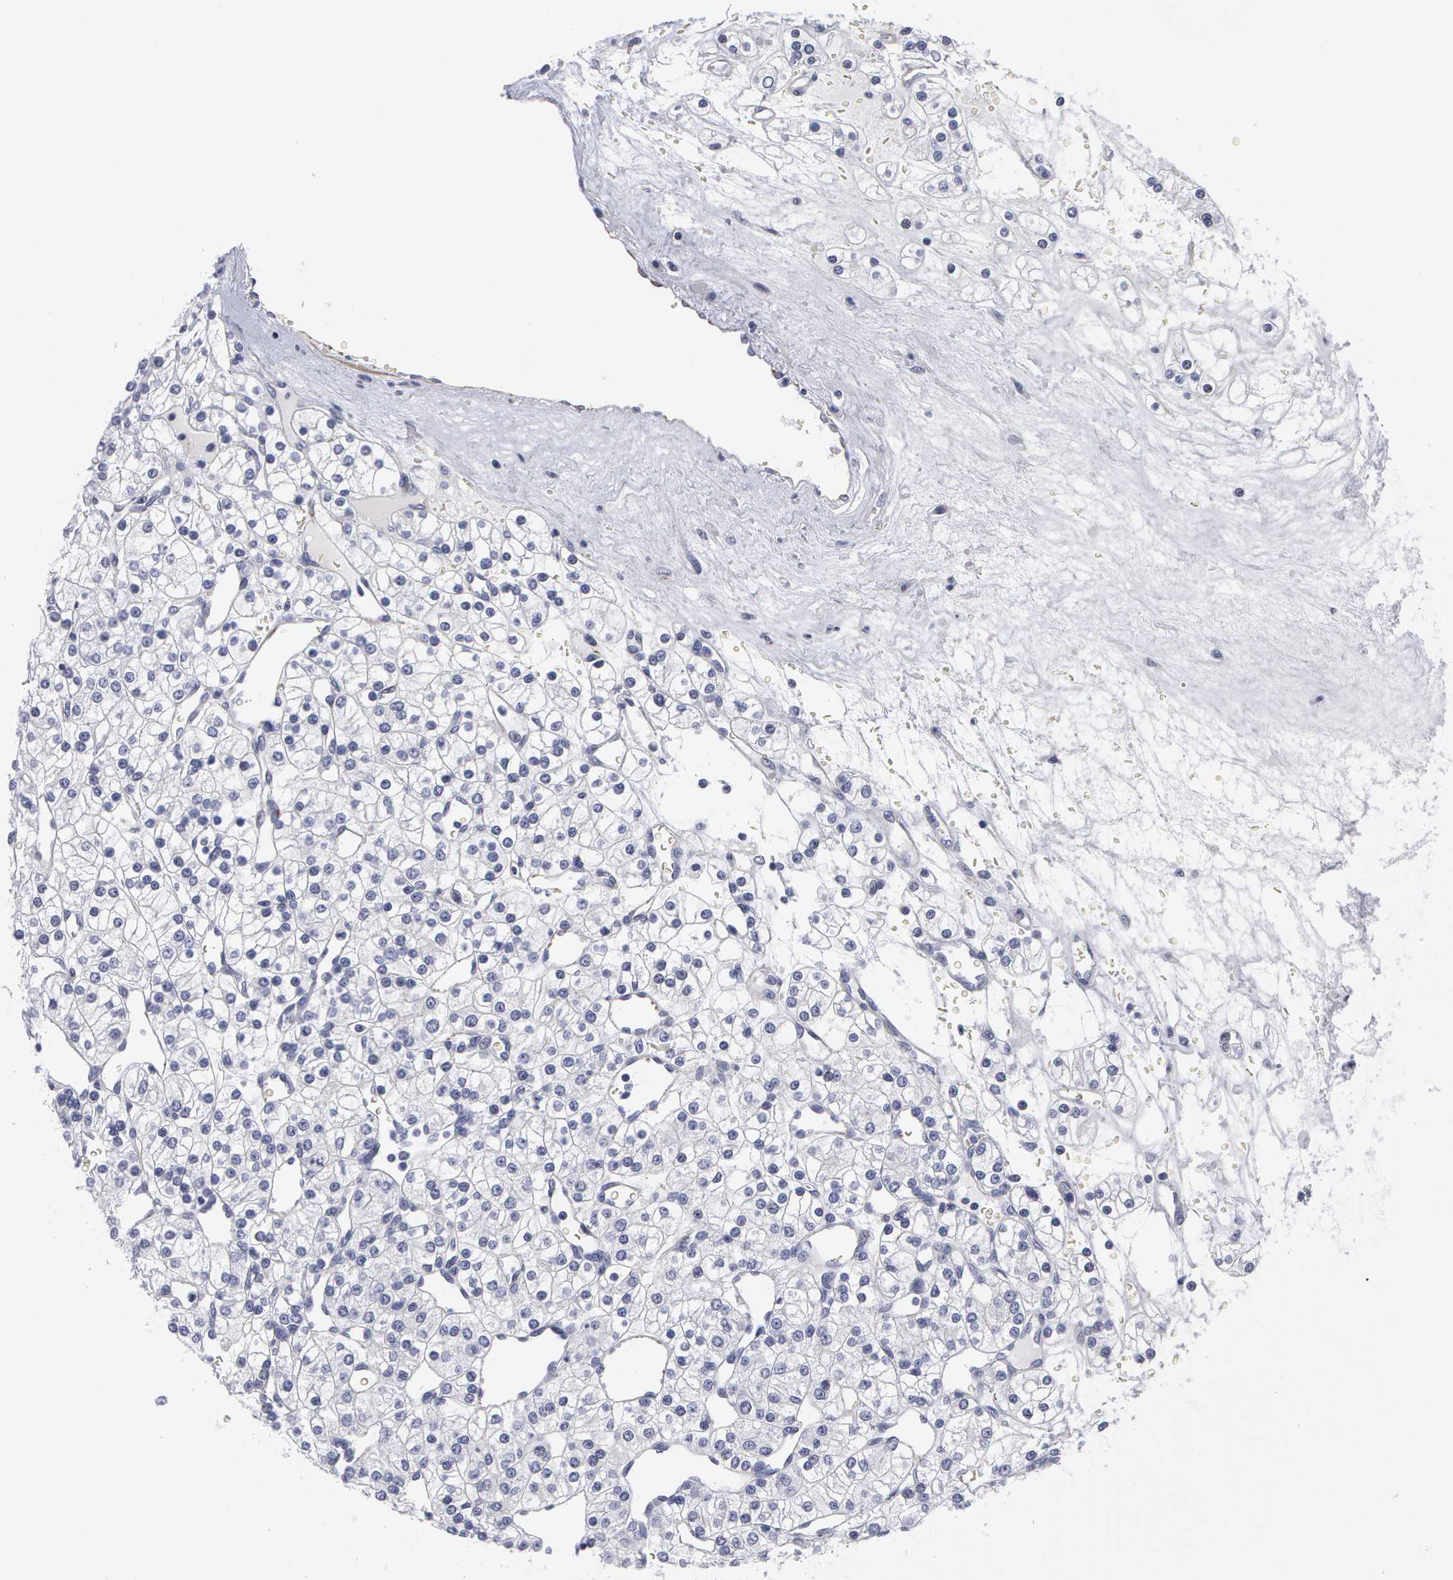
{"staining": {"intensity": "negative", "quantity": "none", "location": "none"}, "tissue": "renal cancer", "cell_type": "Tumor cells", "image_type": "cancer", "snomed": [{"axis": "morphology", "description": "Adenocarcinoma, NOS"}, {"axis": "topography", "description": "Kidney"}], "caption": "Image shows no protein expression in tumor cells of renal cancer tissue. Nuclei are stained in blue.", "gene": "SMC1B", "patient": {"sex": "female", "age": 62}}